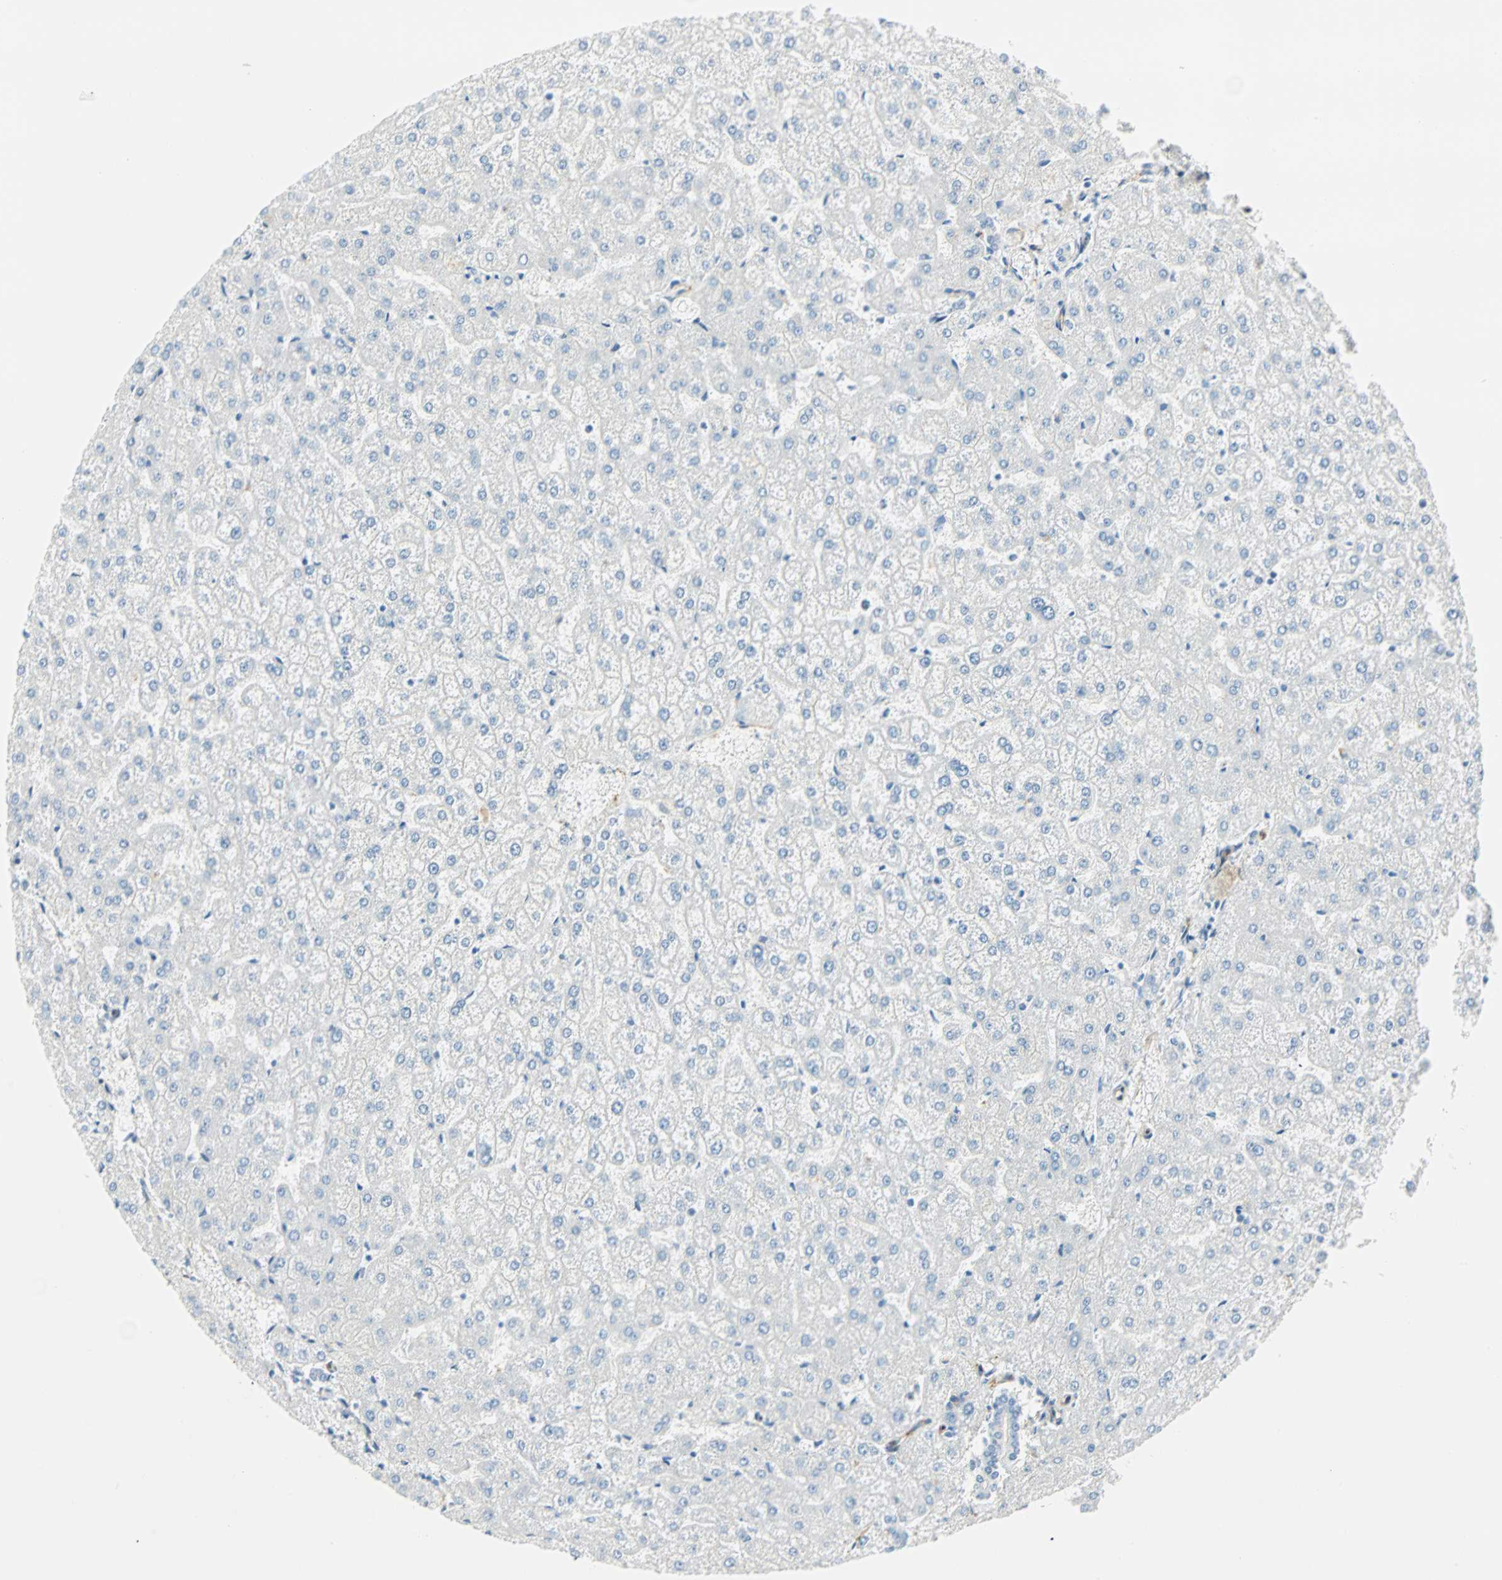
{"staining": {"intensity": "weak", "quantity": "25%-75%", "location": "cytoplasmic/membranous"}, "tissue": "liver", "cell_type": "Cholangiocytes", "image_type": "normal", "snomed": [{"axis": "morphology", "description": "Normal tissue, NOS"}, {"axis": "topography", "description": "Liver"}], "caption": "Immunohistochemical staining of benign liver demonstrates weak cytoplasmic/membranous protein expression in approximately 25%-75% of cholangiocytes.", "gene": "VPS9D1", "patient": {"sex": "female", "age": 32}}